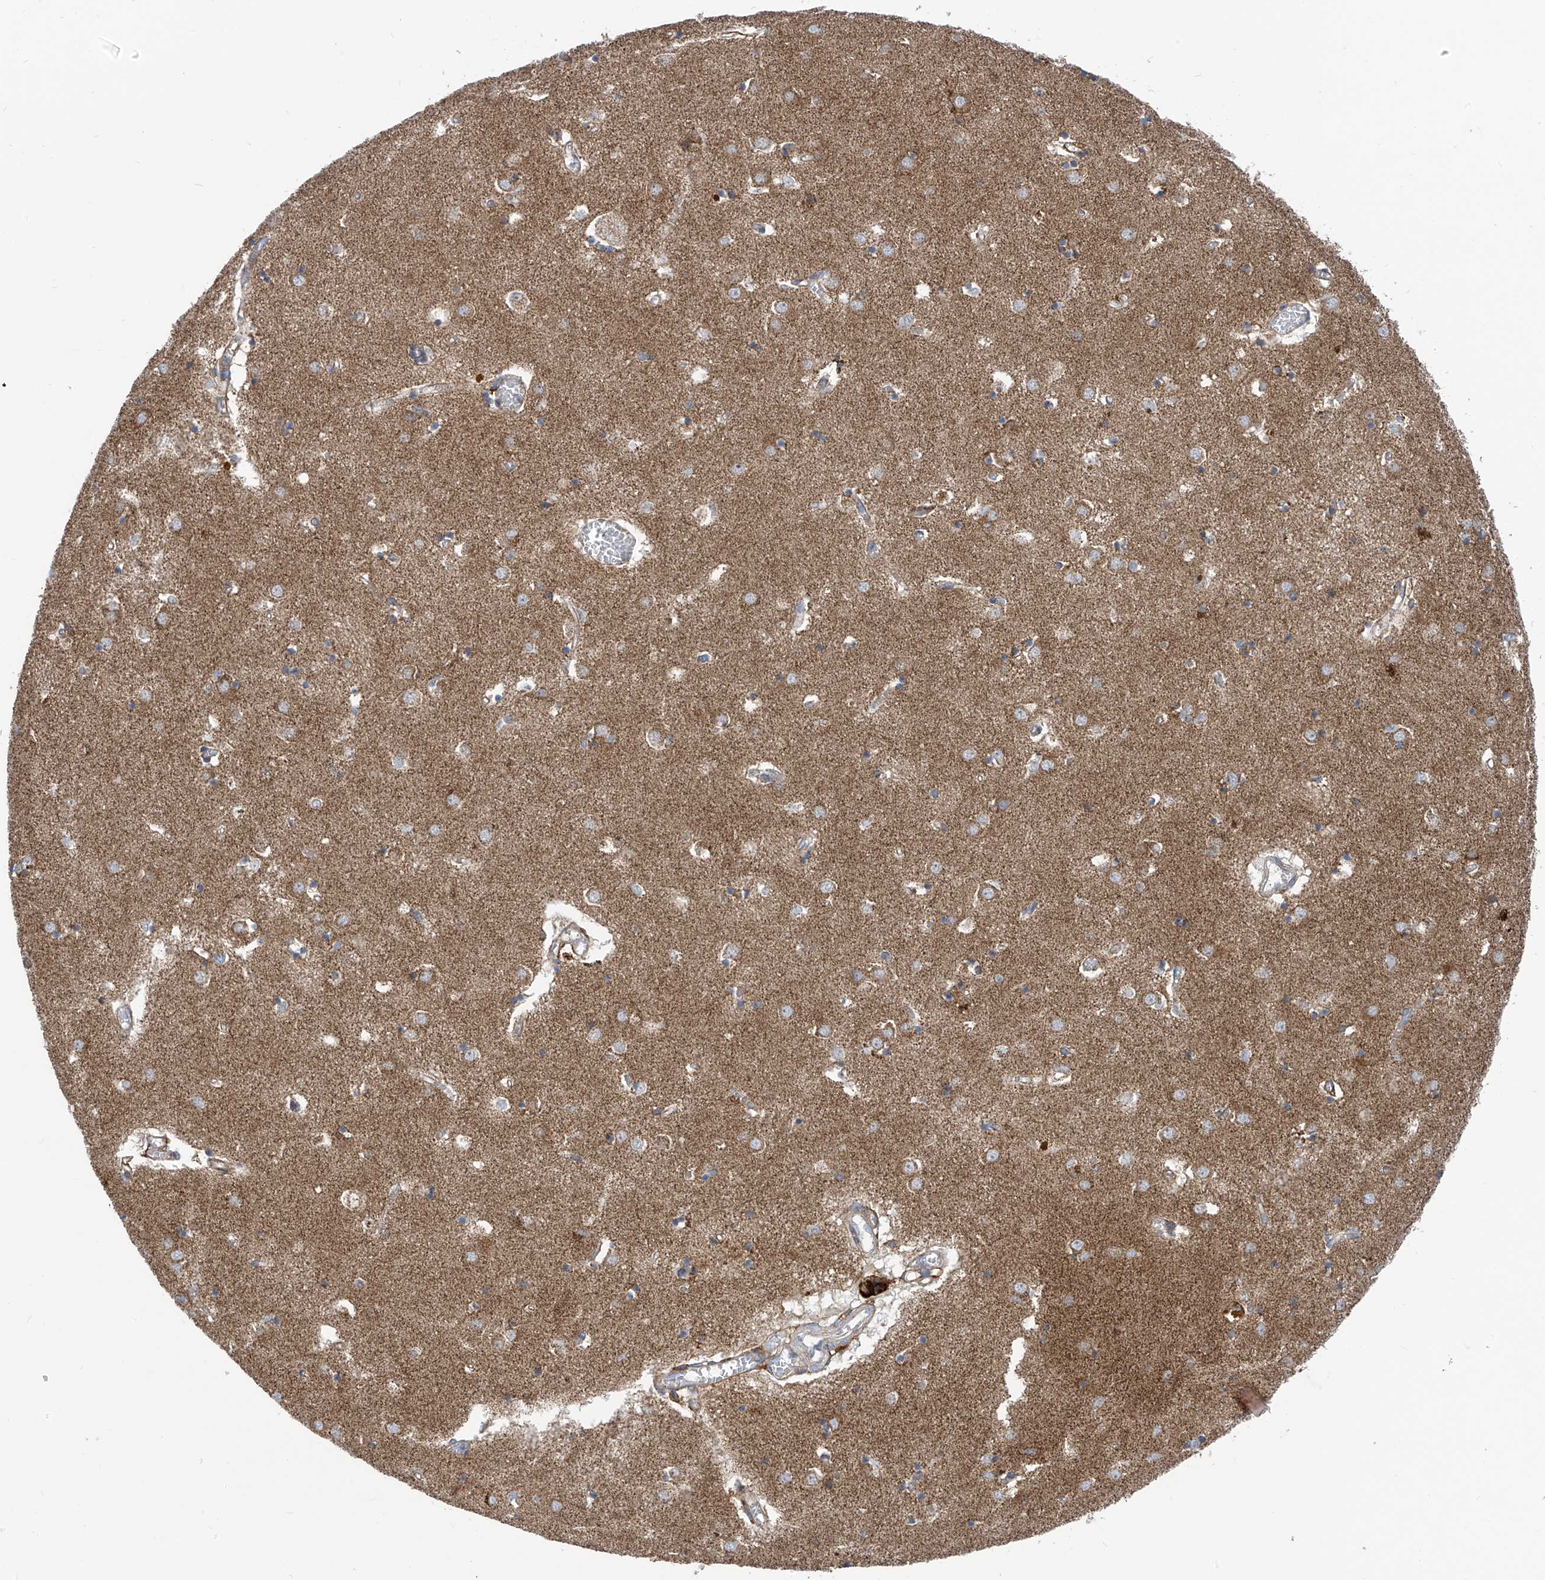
{"staining": {"intensity": "moderate", "quantity": ">75%", "location": "cytoplasmic/membranous"}, "tissue": "caudate", "cell_type": "Glial cells", "image_type": "normal", "snomed": [{"axis": "morphology", "description": "Normal tissue, NOS"}, {"axis": "topography", "description": "Lateral ventricle wall"}], "caption": "The micrograph exhibits staining of benign caudate, revealing moderate cytoplasmic/membranous protein staining (brown color) within glial cells. (DAB (3,3'-diaminobenzidine) = brown stain, brightfield microscopy at high magnification).", "gene": "P2RX7", "patient": {"sex": "male", "age": 70}}